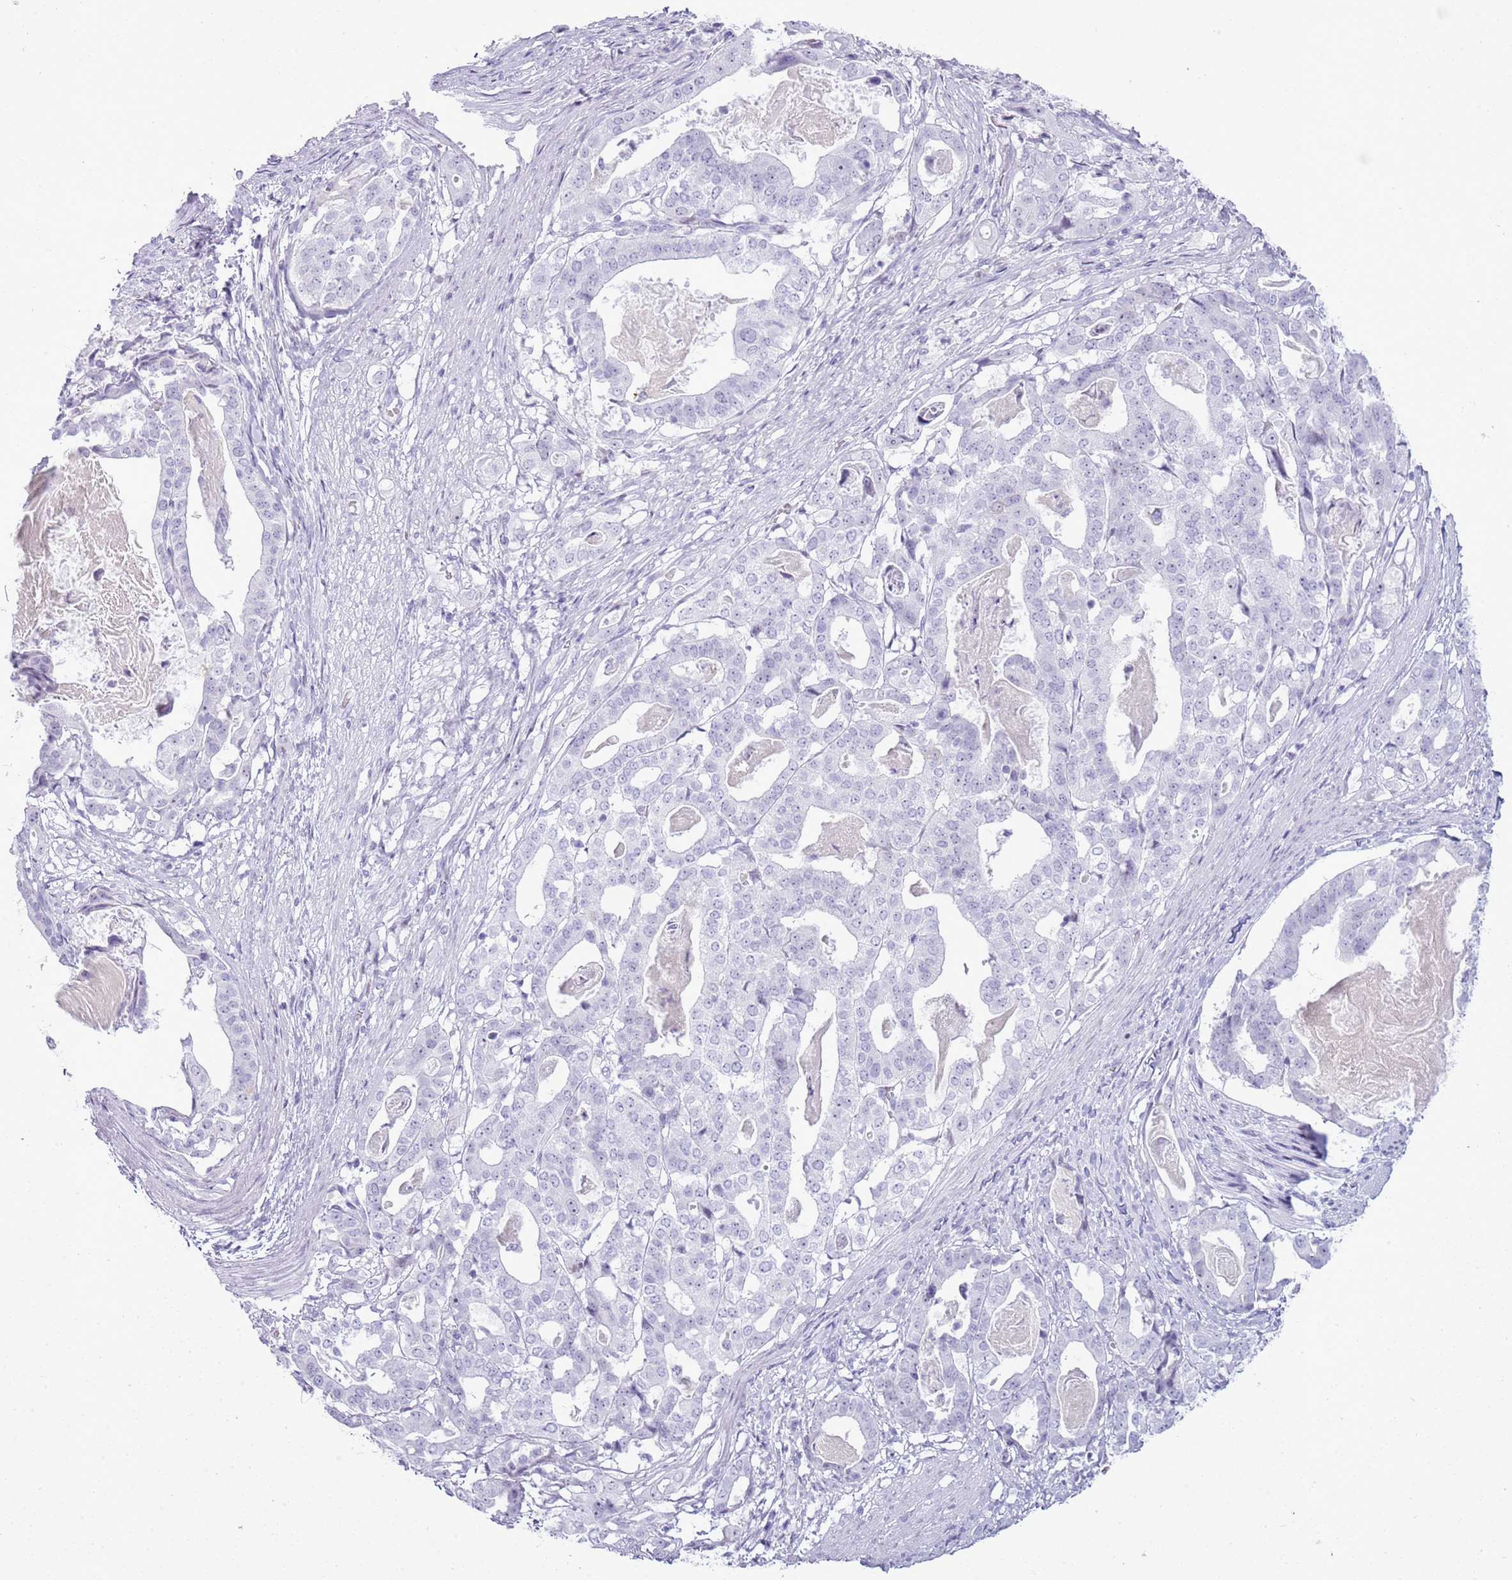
{"staining": {"intensity": "negative", "quantity": "none", "location": "none"}, "tissue": "stomach cancer", "cell_type": "Tumor cells", "image_type": "cancer", "snomed": [{"axis": "morphology", "description": "Adenocarcinoma, NOS"}, {"axis": "topography", "description": "Stomach"}], "caption": "IHC of stomach cancer shows no expression in tumor cells.", "gene": "ASIP", "patient": {"sex": "male", "age": 48}}